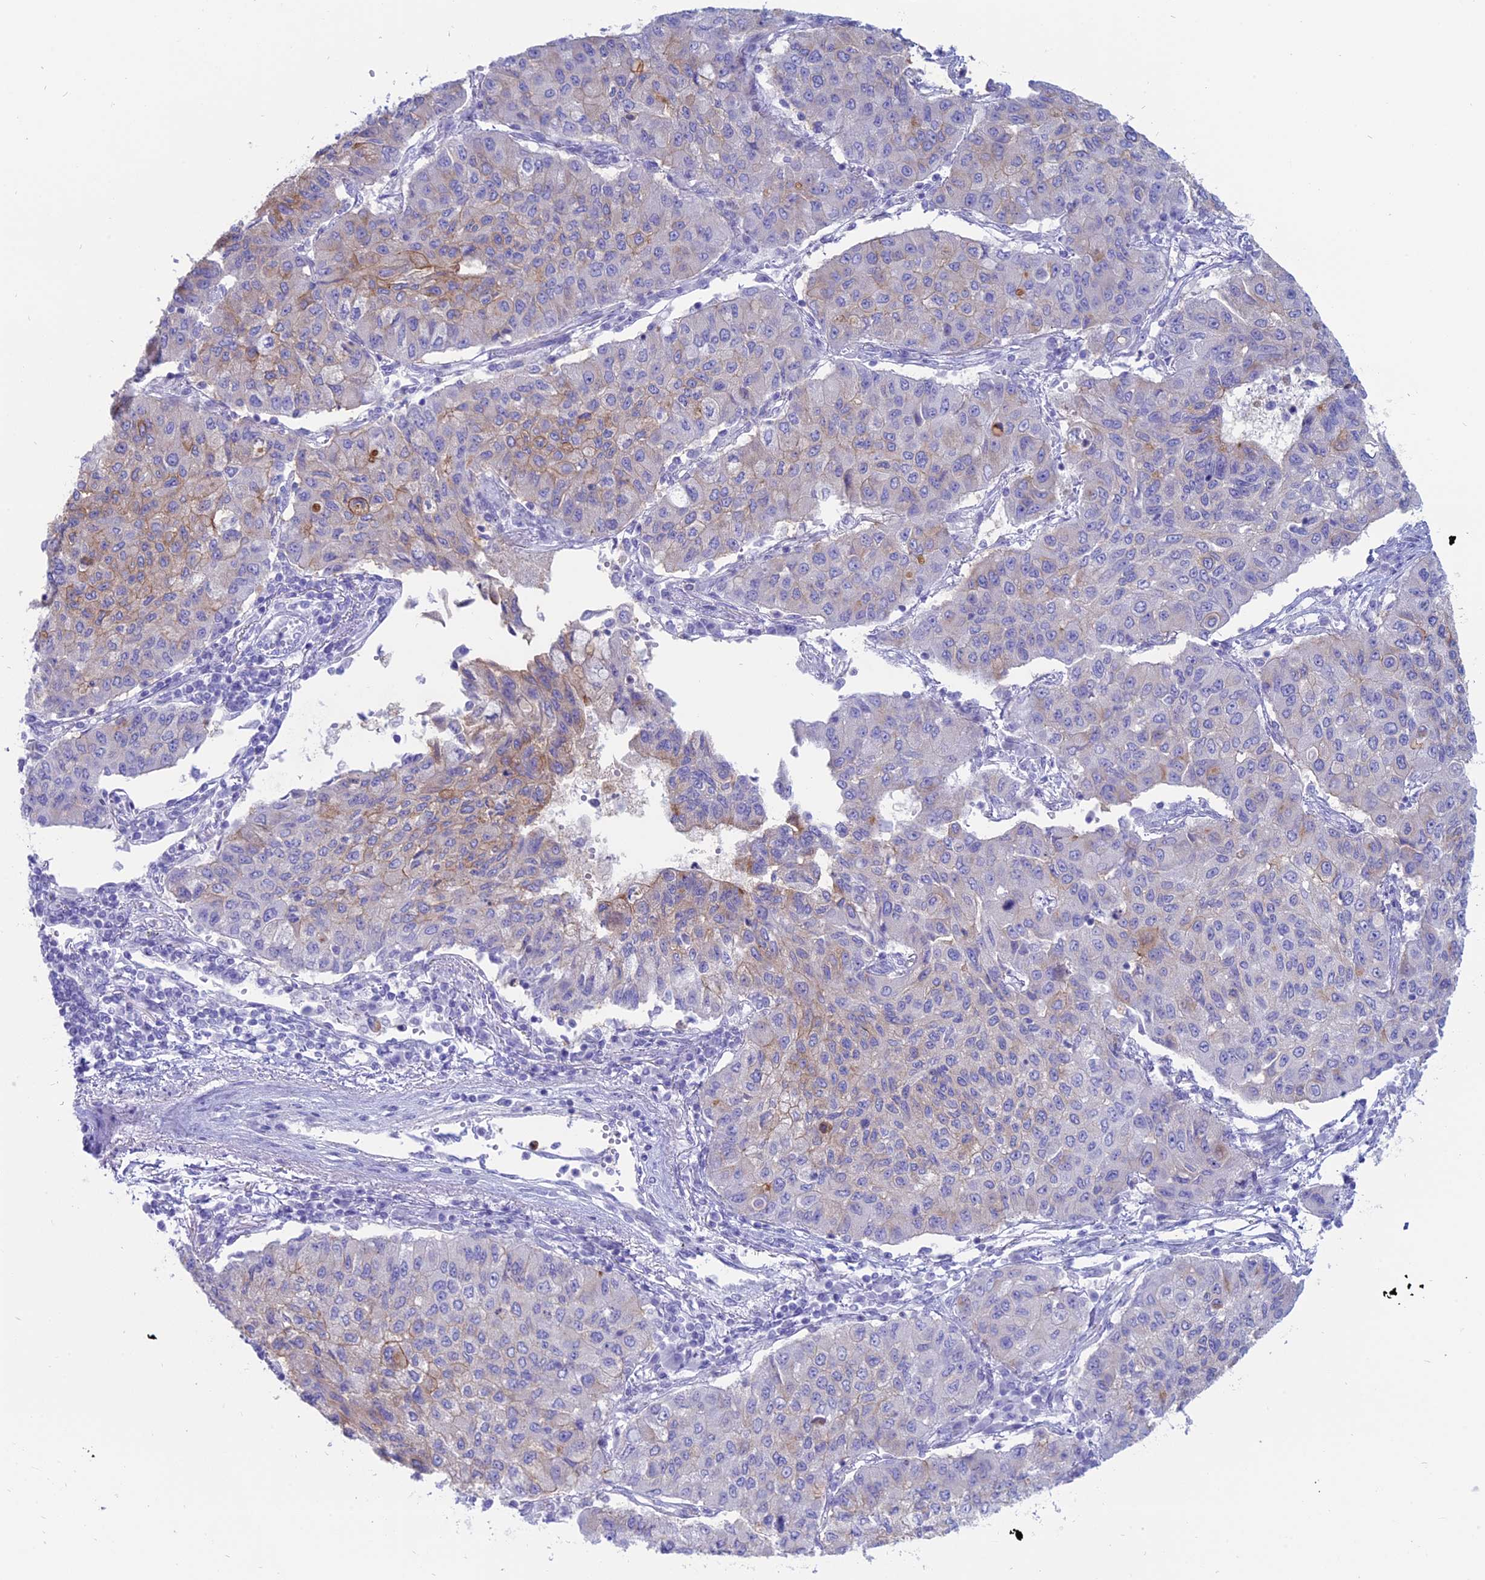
{"staining": {"intensity": "moderate", "quantity": "<25%", "location": "cytoplasmic/membranous"}, "tissue": "lung cancer", "cell_type": "Tumor cells", "image_type": "cancer", "snomed": [{"axis": "morphology", "description": "Squamous cell carcinoma, NOS"}, {"axis": "topography", "description": "Lung"}], "caption": "Protein expression analysis of lung squamous cell carcinoma demonstrates moderate cytoplasmic/membranous staining in approximately <25% of tumor cells.", "gene": "OR2AE1", "patient": {"sex": "male", "age": 74}}